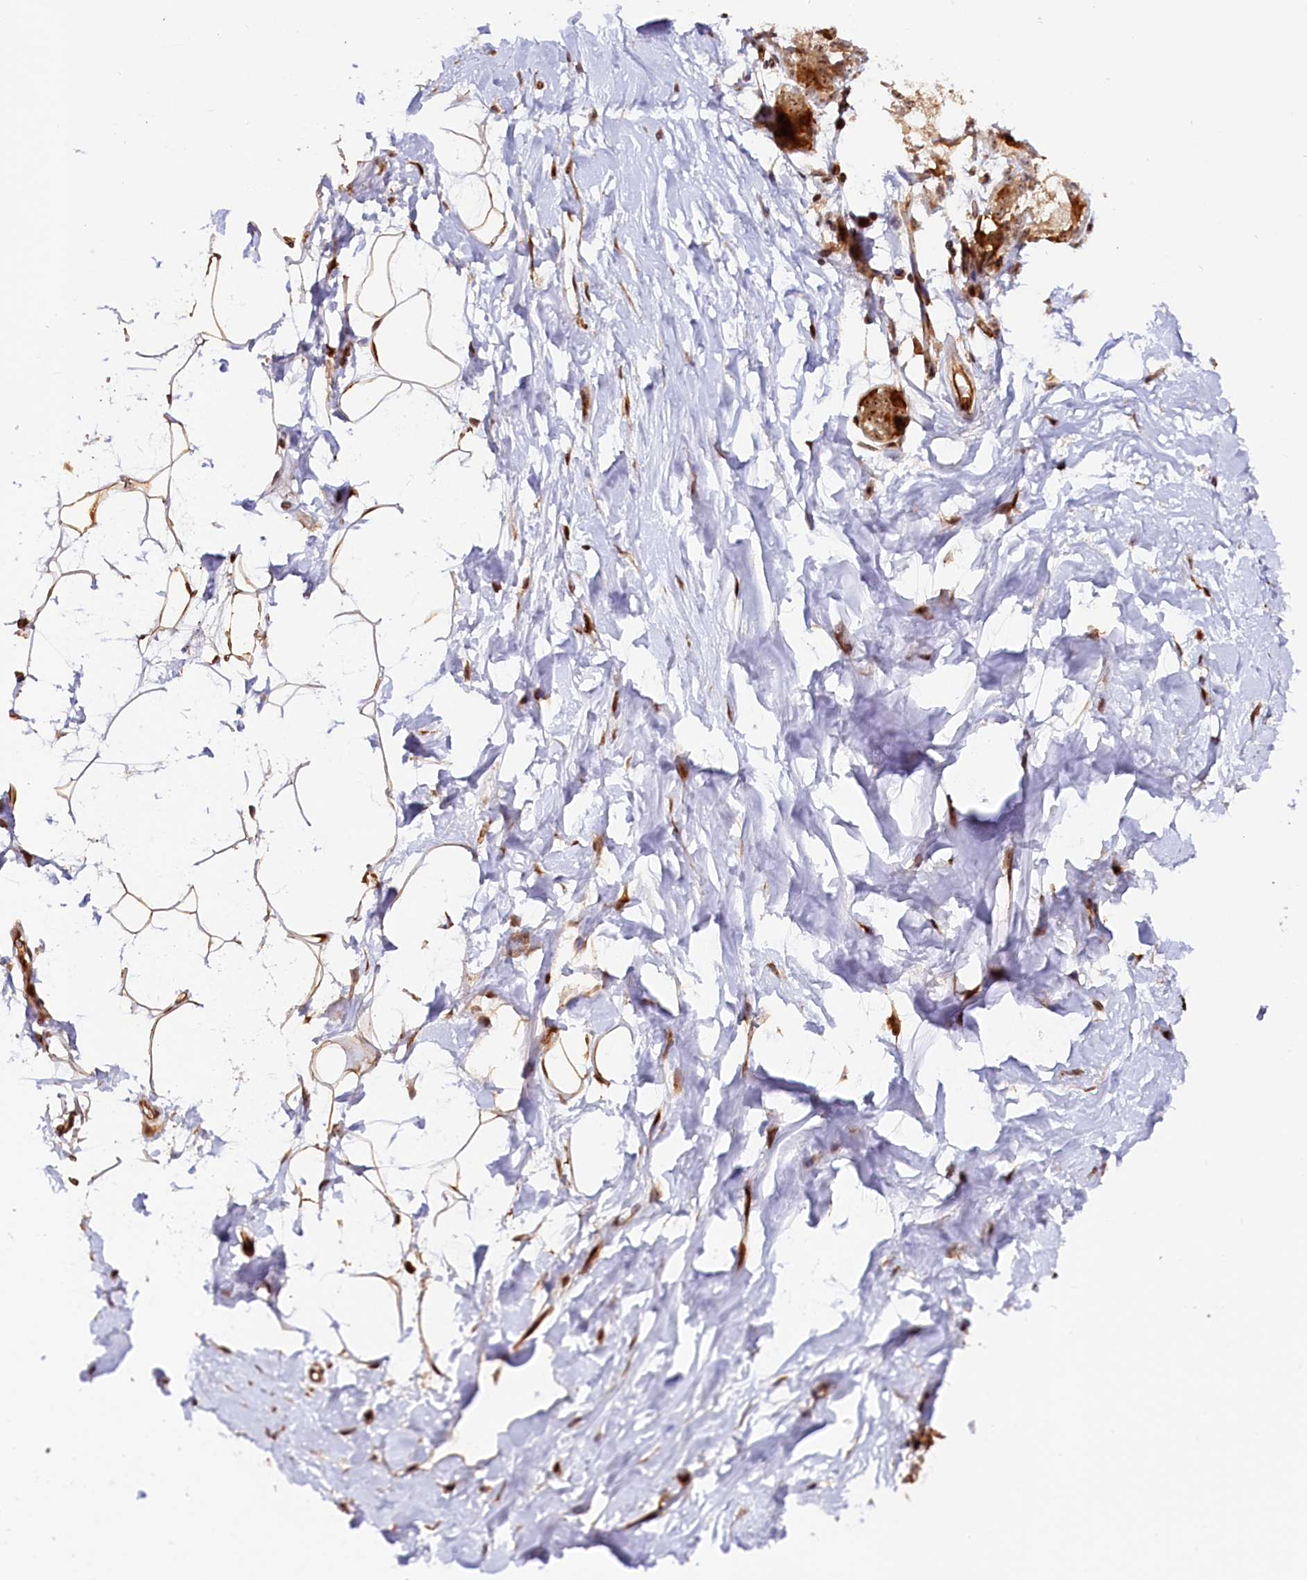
{"staining": {"intensity": "moderate", "quantity": ">75%", "location": "cytoplasmic/membranous"}, "tissue": "adipose tissue", "cell_type": "Adipocytes", "image_type": "normal", "snomed": [{"axis": "morphology", "description": "Normal tissue, NOS"}, {"axis": "topography", "description": "Breast"}], "caption": "Immunohistochemical staining of benign human adipose tissue shows moderate cytoplasmic/membranous protein expression in about >75% of adipocytes.", "gene": "ANKRD24", "patient": {"sex": "female", "age": 26}}